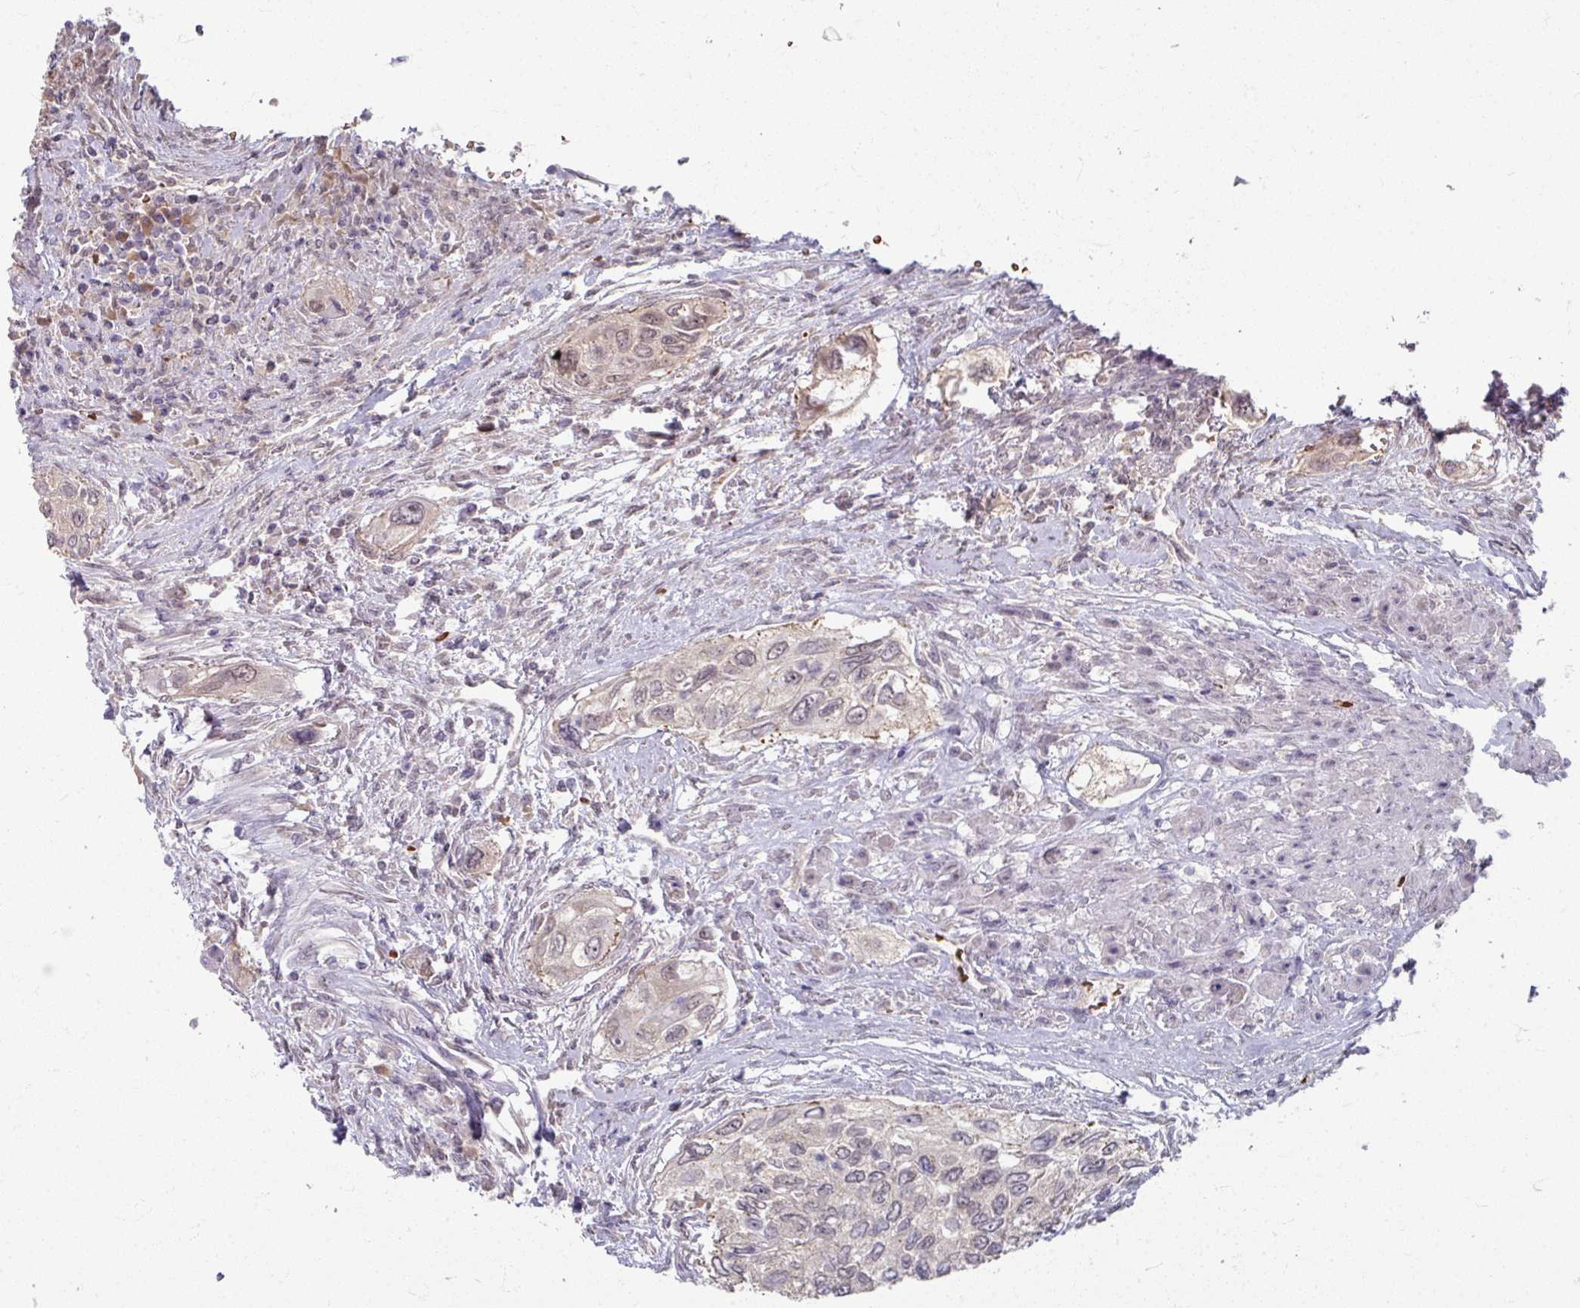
{"staining": {"intensity": "weak", "quantity": "25%-75%", "location": "nuclear"}, "tissue": "urothelial cancer", "cell_type": "Tumor cells", "image_type": "cancer", "snomed": [{"axis": "morphology", "description": "Urothelial carcinoma, High grade"}, {"axis": "topography", "description": "Urinary bladder"}], "caption": "Protein expression analysis of urothelial cancer reveals weak nuclear positivity in approximately 25%-75% of tumor cells.", "gene": "KMT5C", "patient": {"sex": "female", "age": 60}}